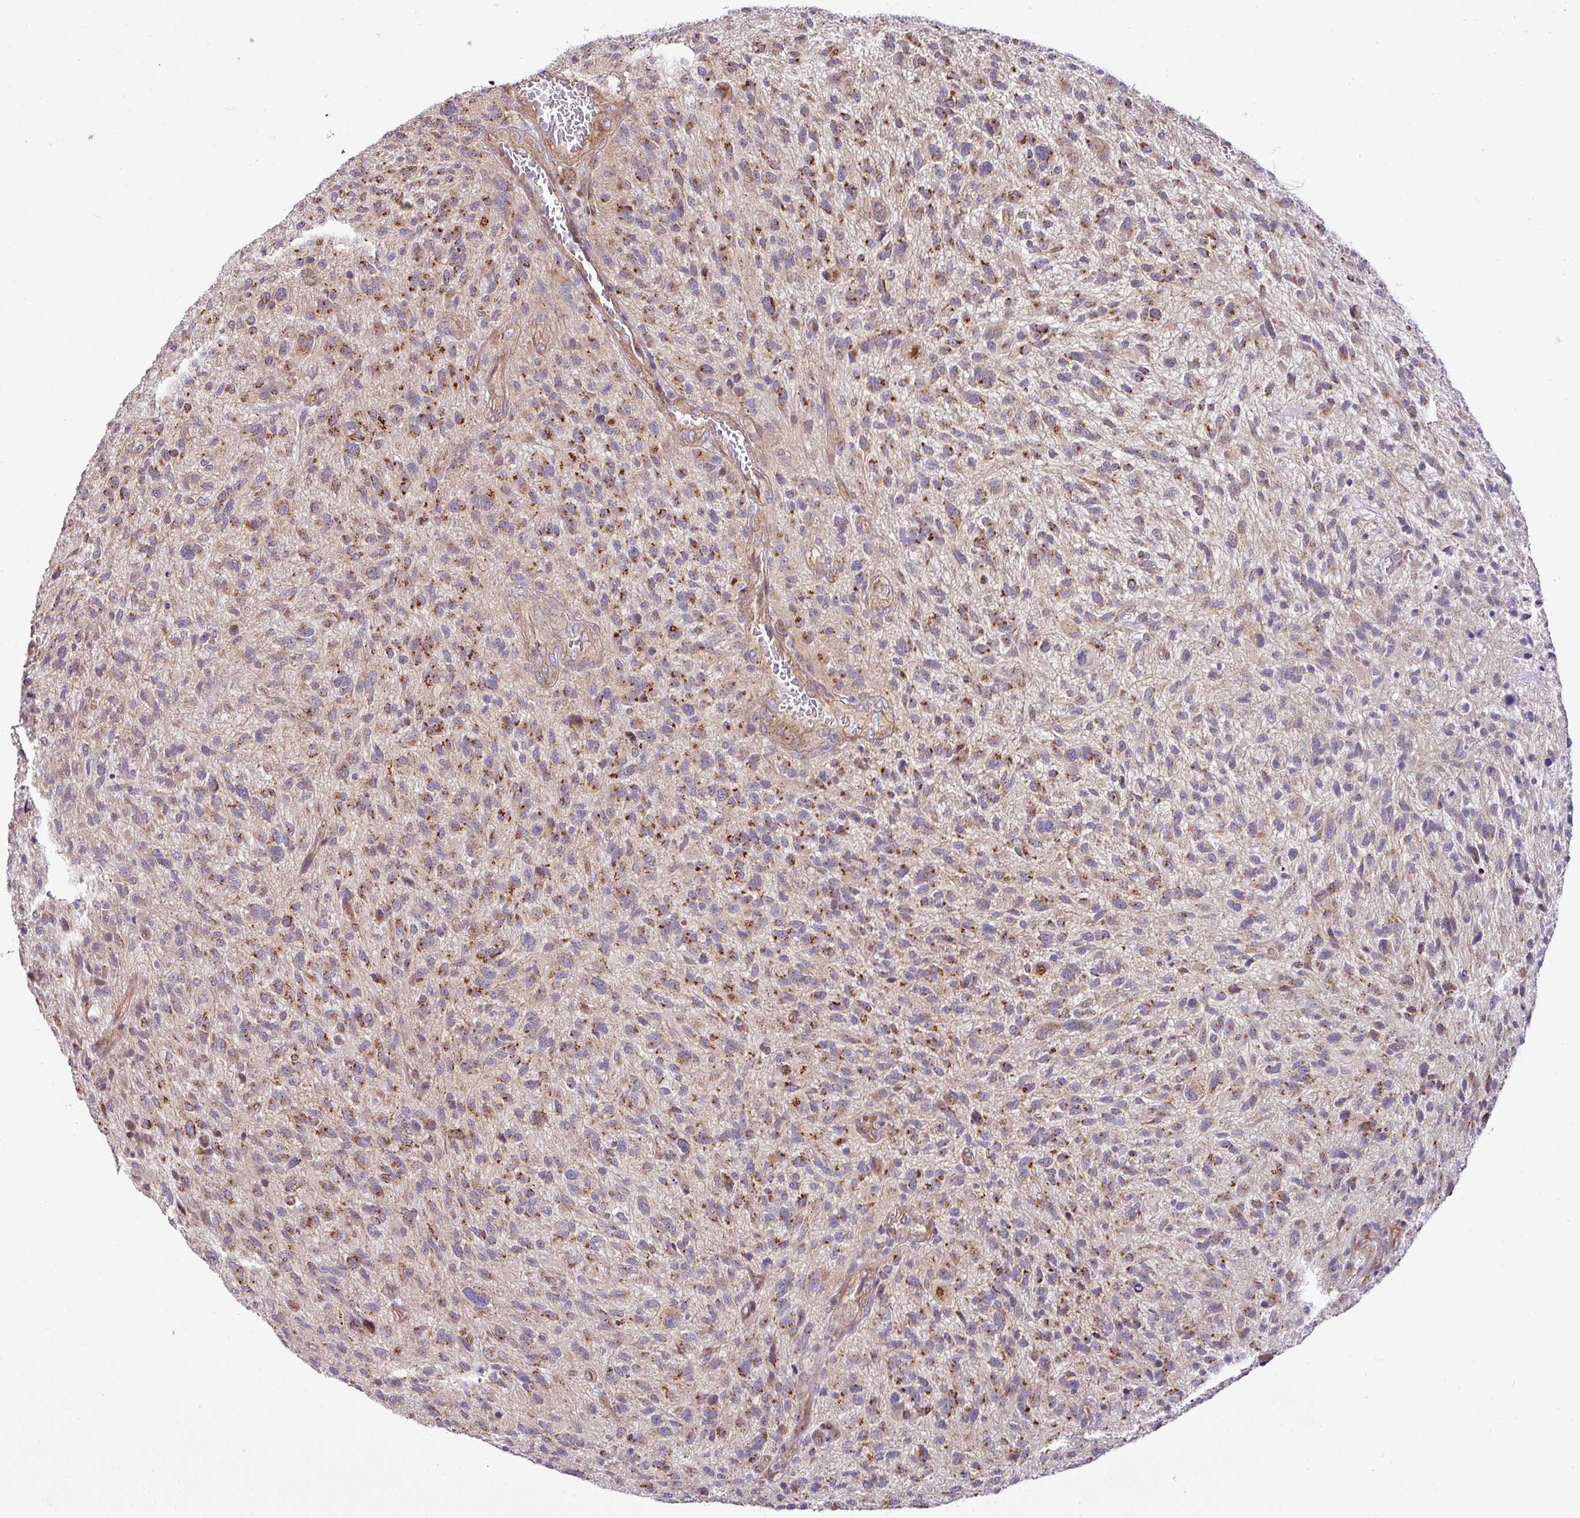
{"staining": {"intensity": "moderate", "quantity": ">75%", "location": "cytoplasmic/membranous"}, "tissue": "glioma", "cell_type": "Tumor cells", "image_type": "cancer", "snomed": [{"axis": "morphology", "description": "Glioma, malignant, High grade"}, {"axis": "topography", "description": "Brain"}], "caption": "Protein expression analysis of malignant high-grade glioma exhibits moderate cytoplasmic/membranous positivity in approximately >75% of tumor cells.", "gene": "TIMMDC1", "patient": {"sex": "male", "age": 47}}